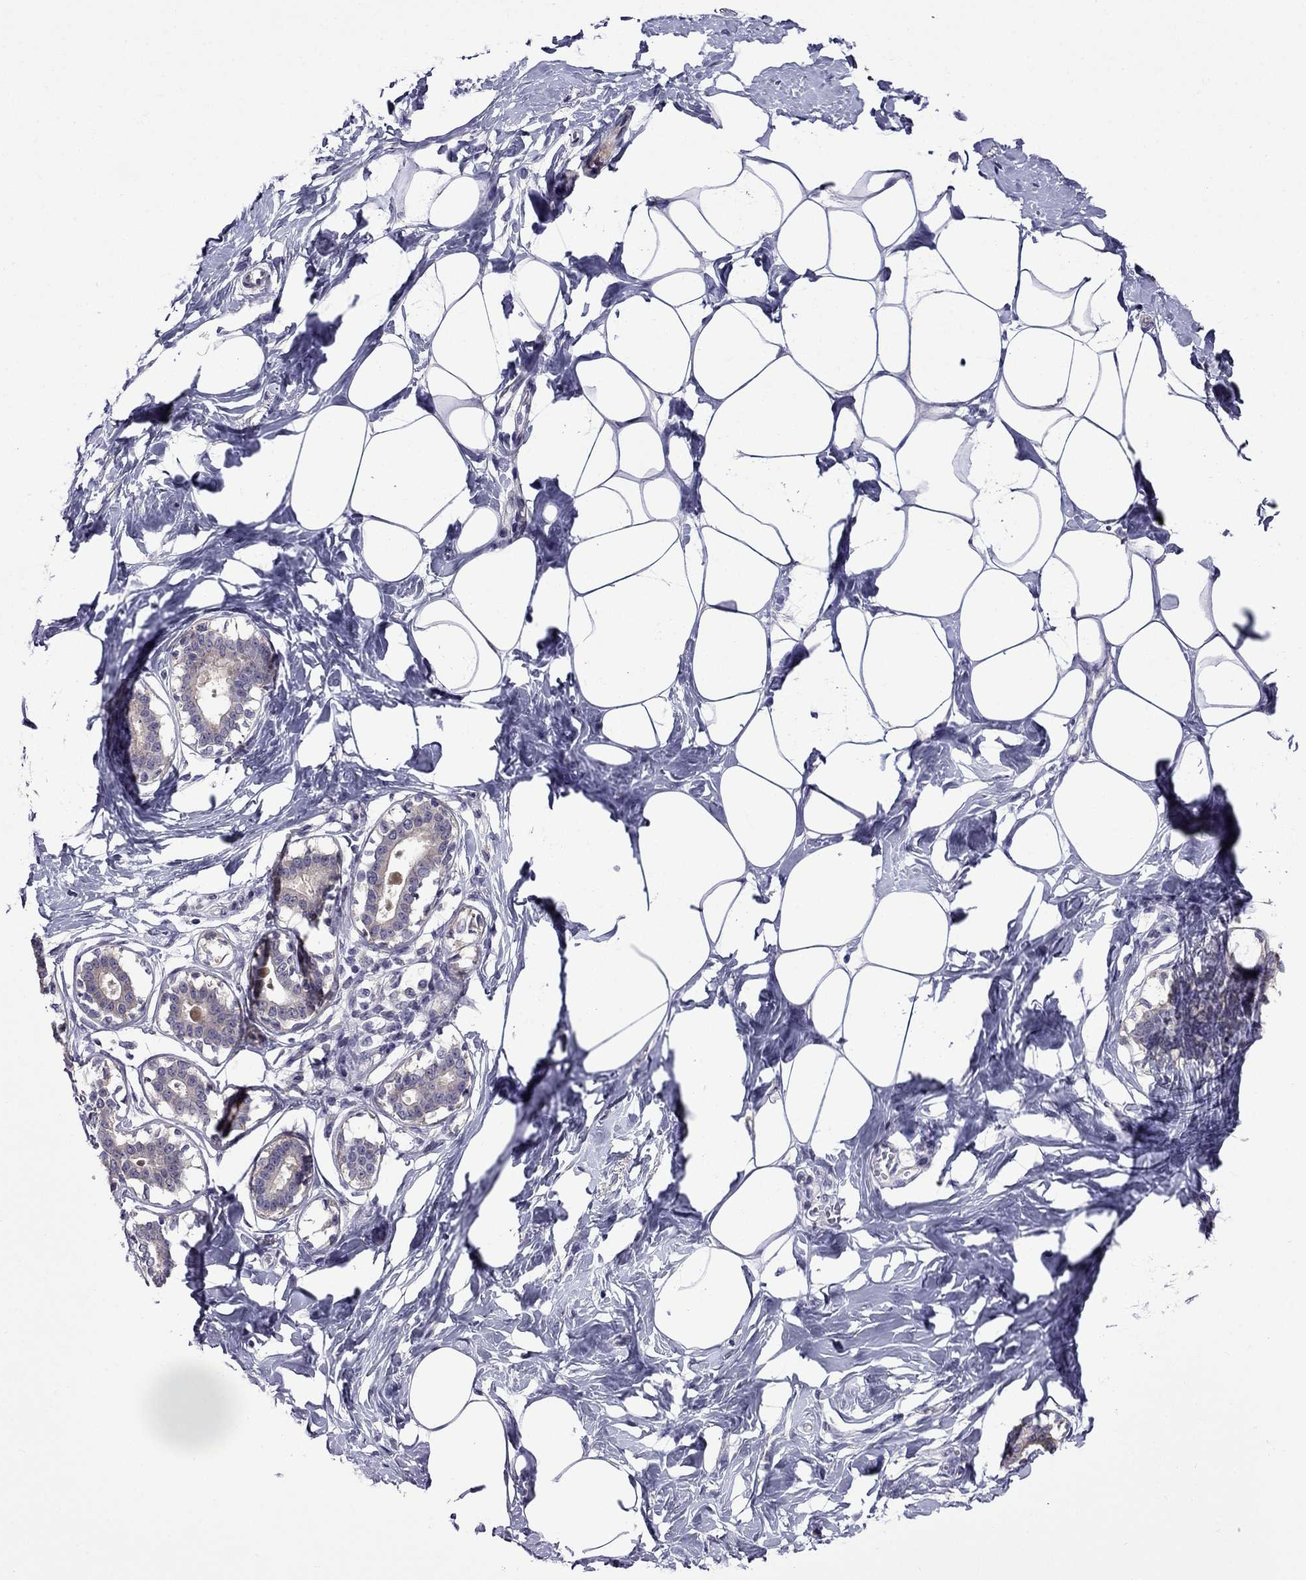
{"staining": {"intensity": "negative", "quantity": "none", "location": "none"}, "tissue": "breast", "cell_type": "Adipocytes", "image_type": "normal", "snomed": [{"axis": "morphology", "description": "Normal tissue, NOS"}, {"axis": "morphology", "description": "Lobular carcinoma, in situ"}, {"axis": "topography", "description": "Breast"}], "caption": "DAB (3,3'-diaminobenzidine) immunohistochemical staining of normal breast reveals no significant expression in adipocytes.", "gene": "PI16", "patient": {"sex": "female", "age": 35}}